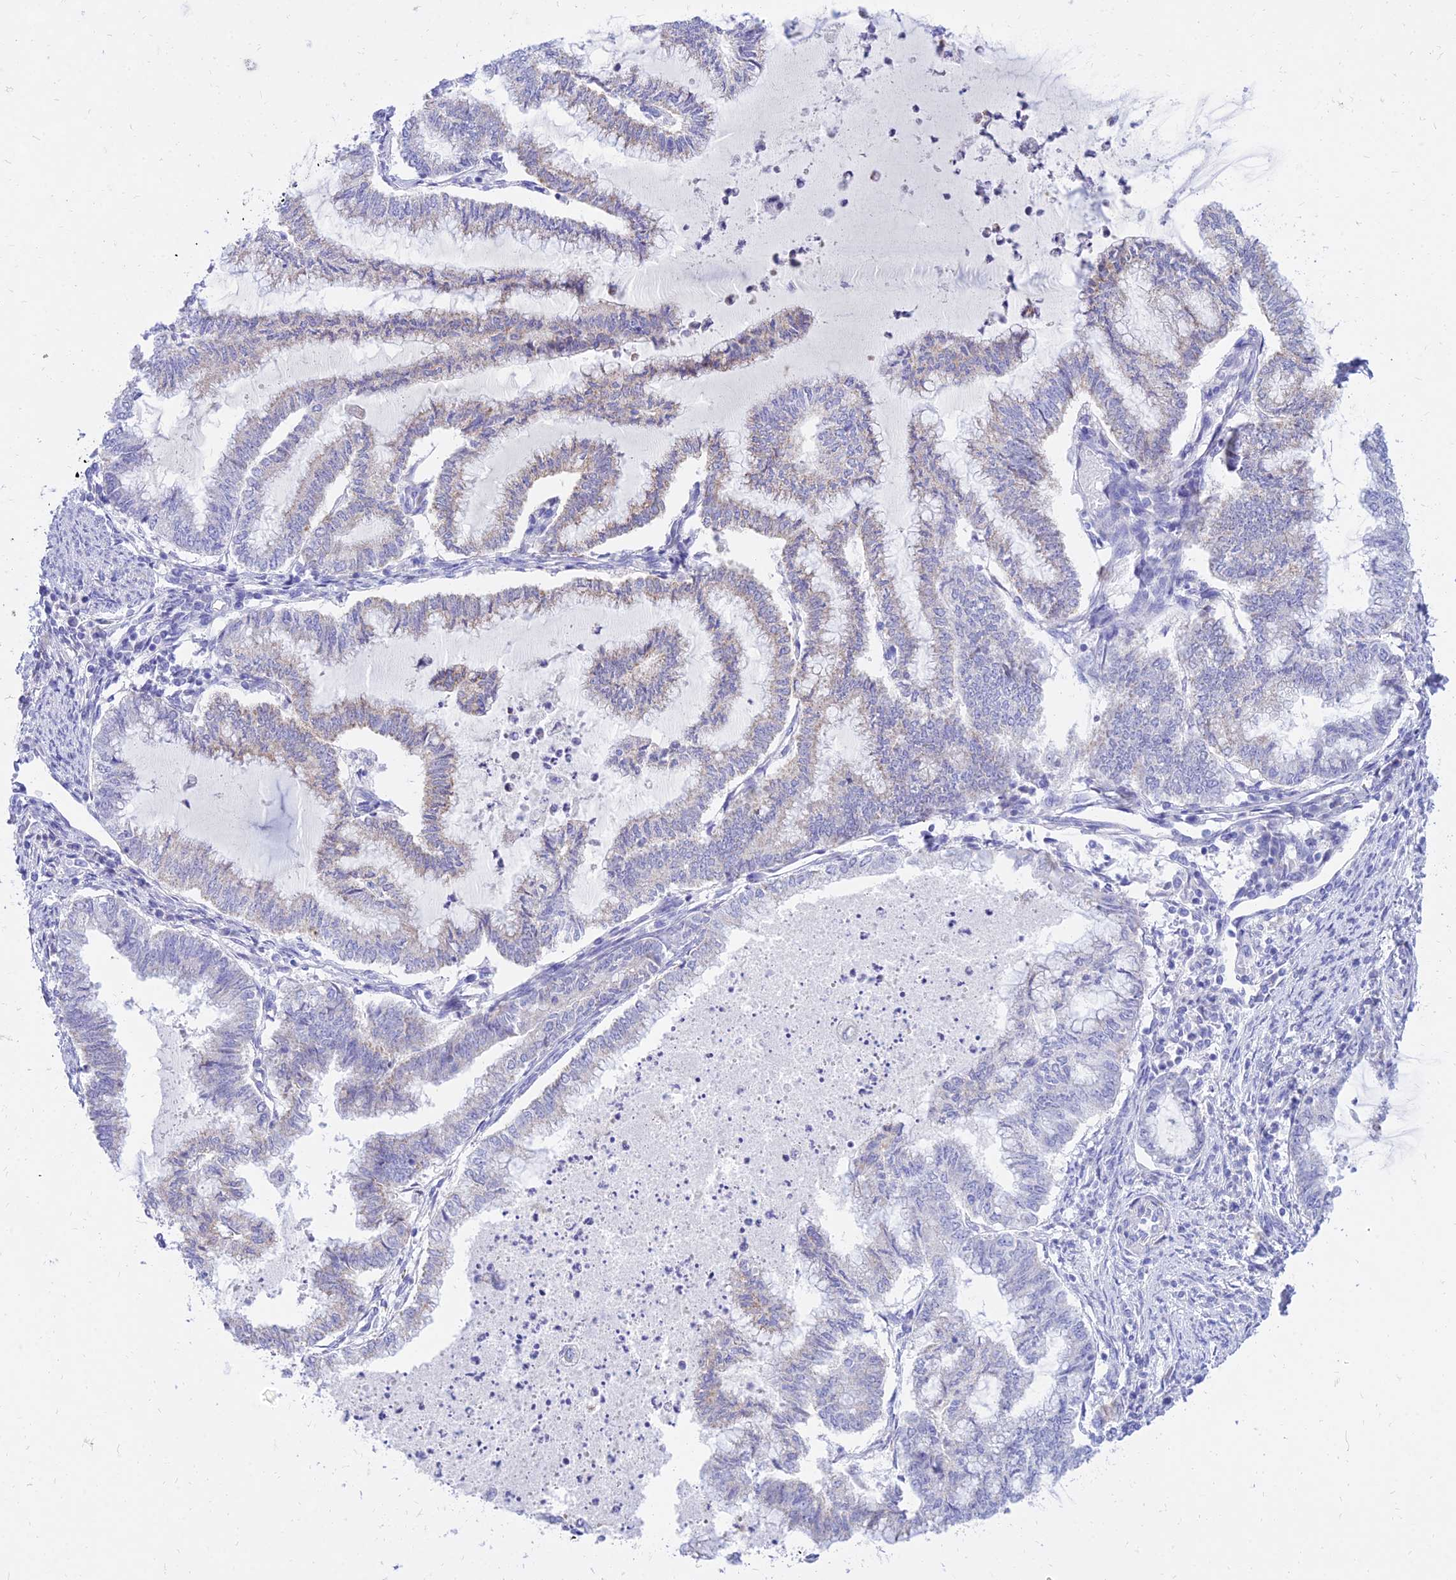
{"staining": {"intensity": "weak", "quantity": "<25%", "location": "cytoplasmic/membranous"}, "tissue": "endometrial cancer", "cell_type": "Tumor cells", "image_type": "cancer", "snomed": [{"axis": "morphology", "description": "Adenocarcinoma, NOS"}, {"axis": "topography", "description": "Endometrium"}], "caption": "High power microscopy histopathology image of an immunohistochemistry (IHC) micrograph of endometrial cancer, revealing no significant expression in tumor cells.", "gene": "PKN3", "patient": {"sex": "female", "age": 79}}